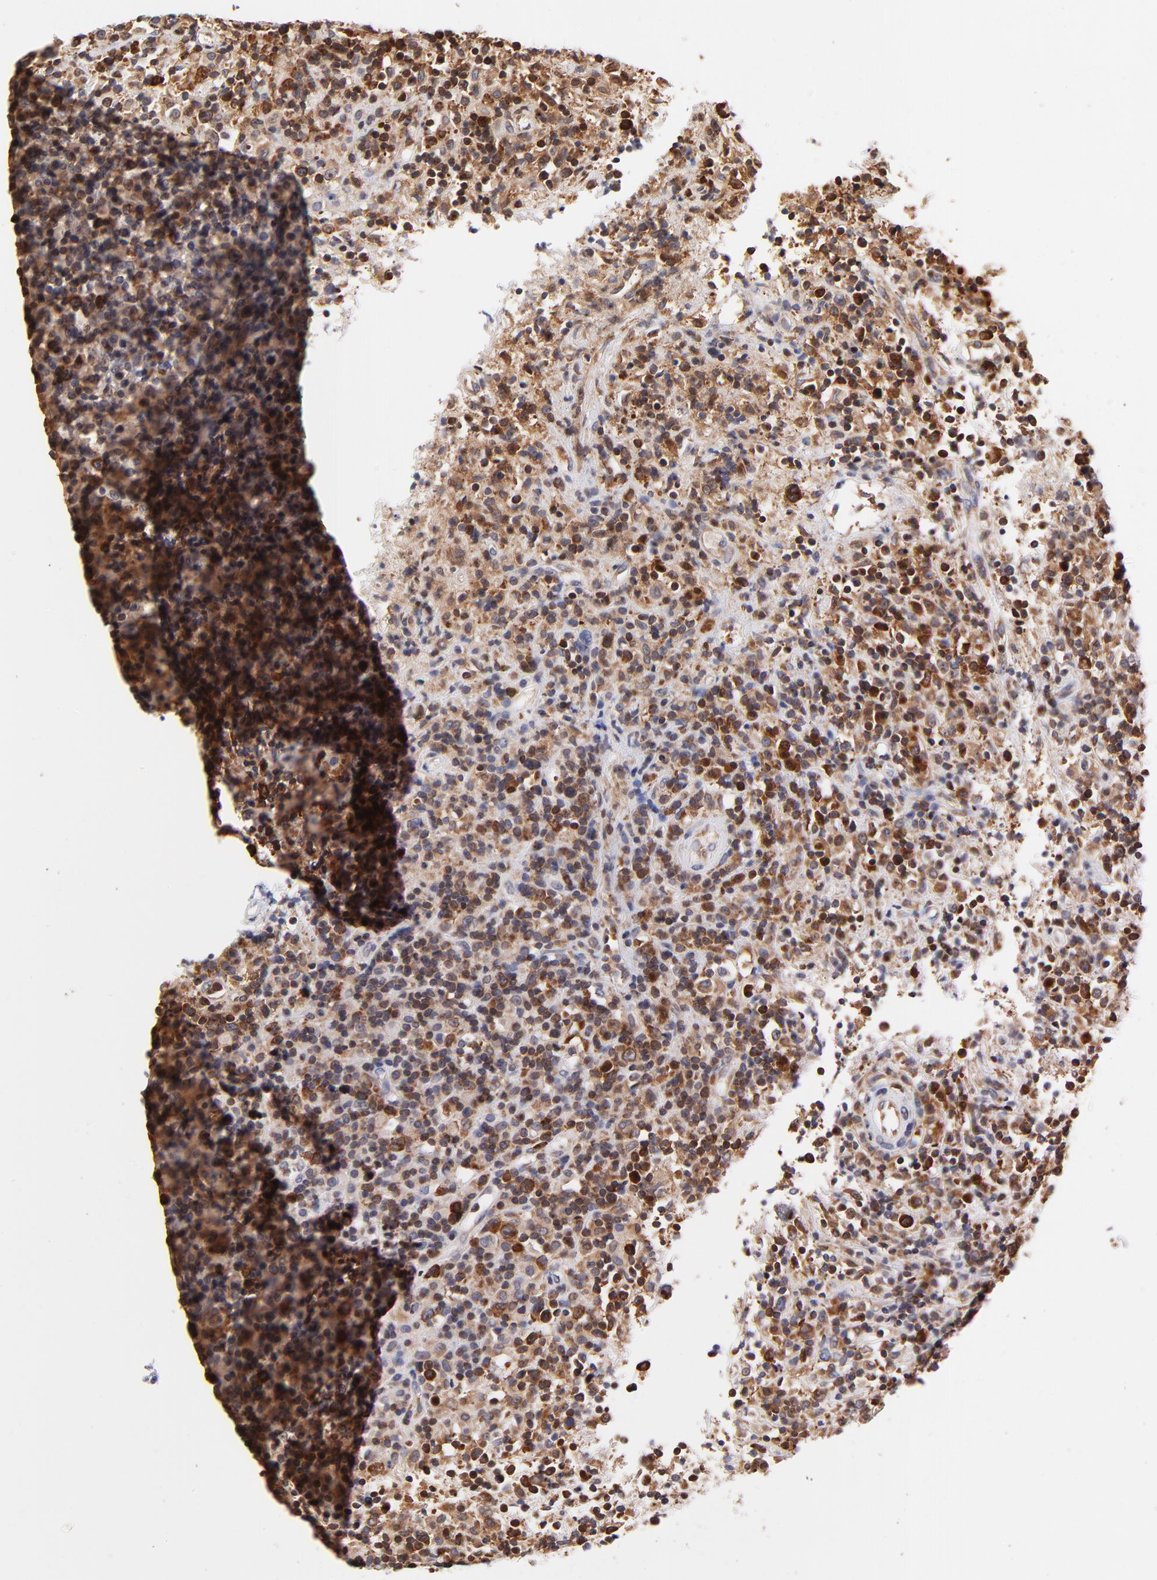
{"staining": {"intensity": "moderate", "quantity": "25%-75%", "location": "cytoplasmic/membranous,nuclear"}, "tissue": "lymphoma", "cell_type": "Tumor cells", "image_type": "cancer", "snomed": [{"axis": "morphology", "description": "Hodgkin's disease, NOS"}, {"axis": "topography", "description": "Lymph node"}], "caption": "Moderate cytoplasmic/membranous and nuclear positivity is identified in about 25%-75% of tumor cells in Hodgkin's disease.", "gene": "RPL27", "patient": {"sex": "male", "age": 46}}